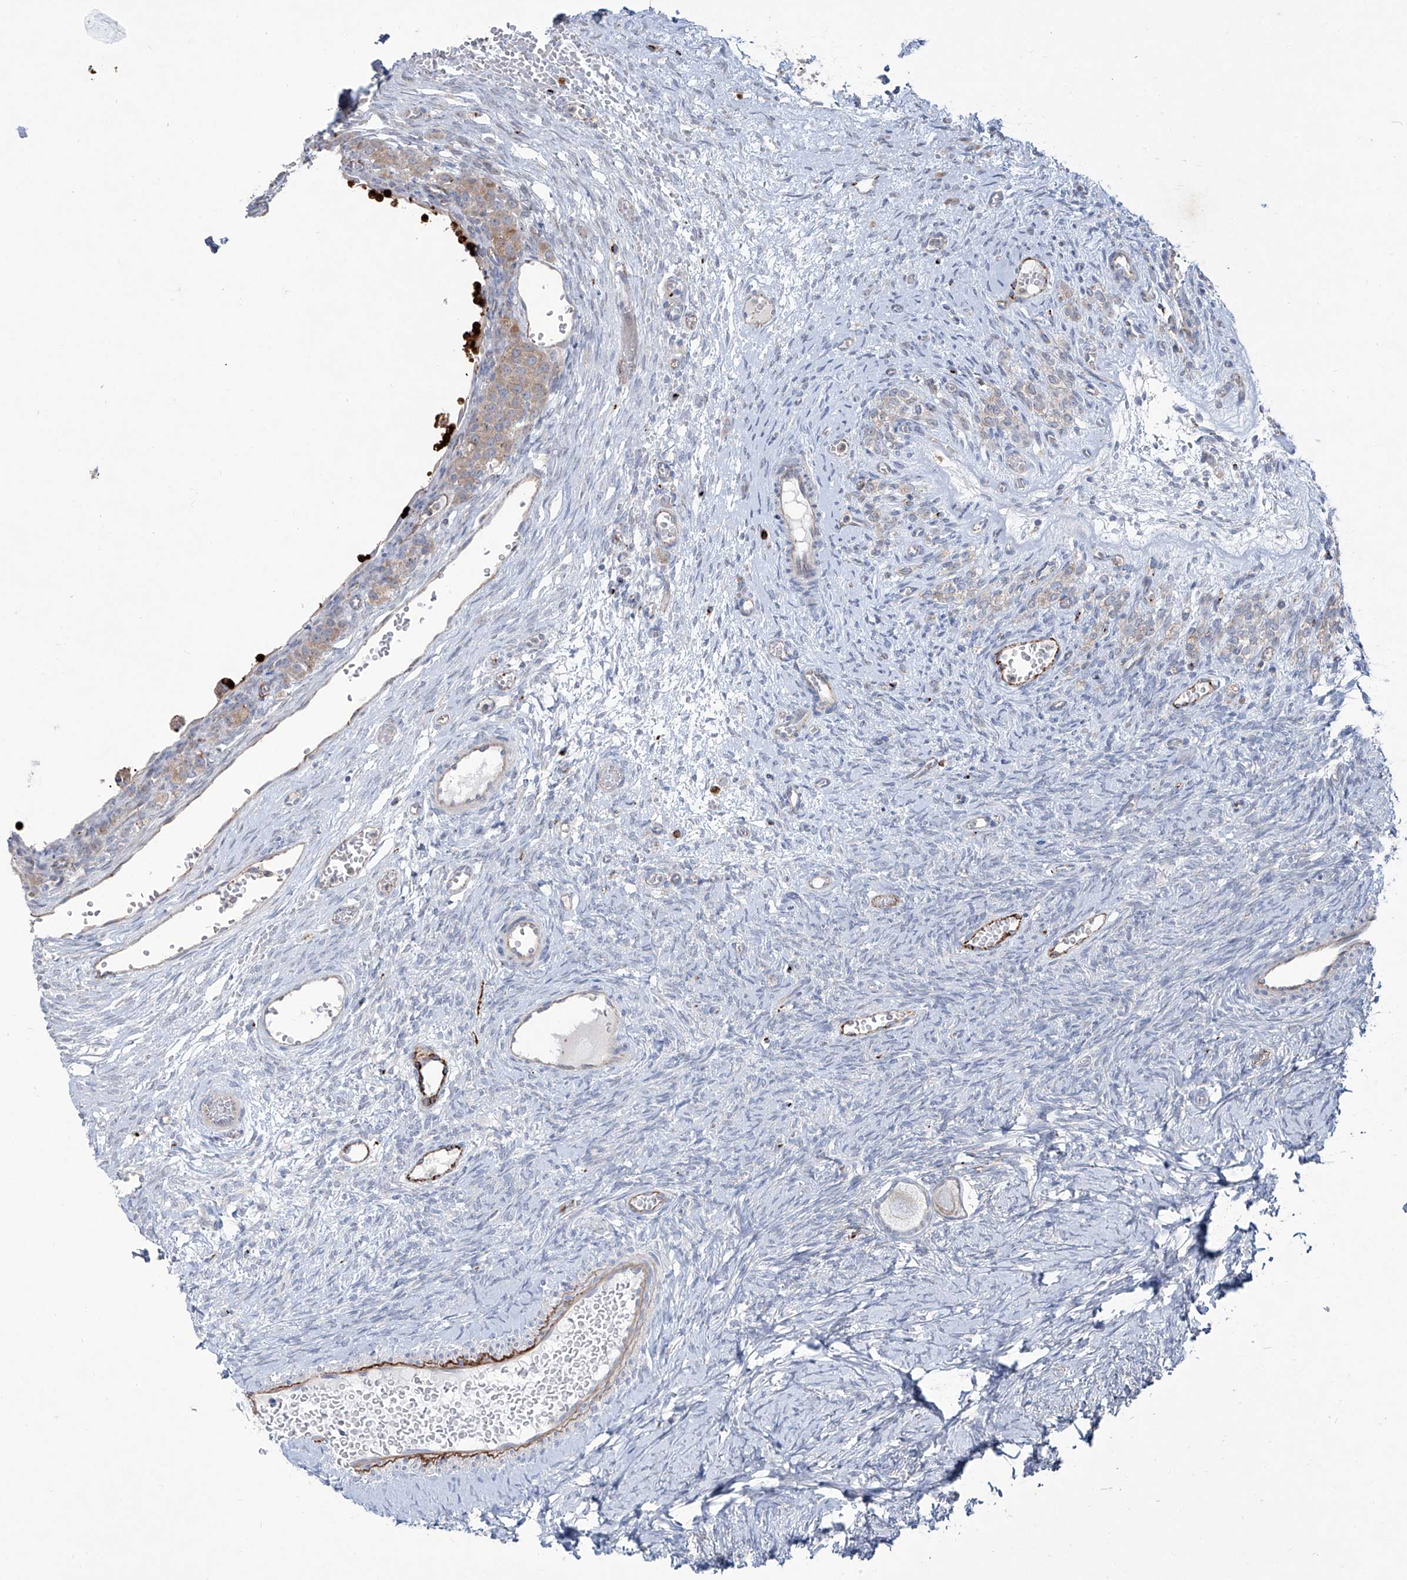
{"staining": {"intensity": "negative", "quantity": "none", "location": "none"}, "tissue": "ovary", "cell_type": "Follicle cells", "image_type": "normal", "snomed": [{"axis": "morphology", "description": "Adenocarcinoma, NOS"}, {"axis": "topography", "description": "Endometrium"}], "caption": "DAB (3,3'-diaminobenzidine) immunohistochemical staining of normal human ovary demonstrates no significant expression in follicle cells.", "gene": "CDH5", "patient": {"sex": "female", "age": 32}}